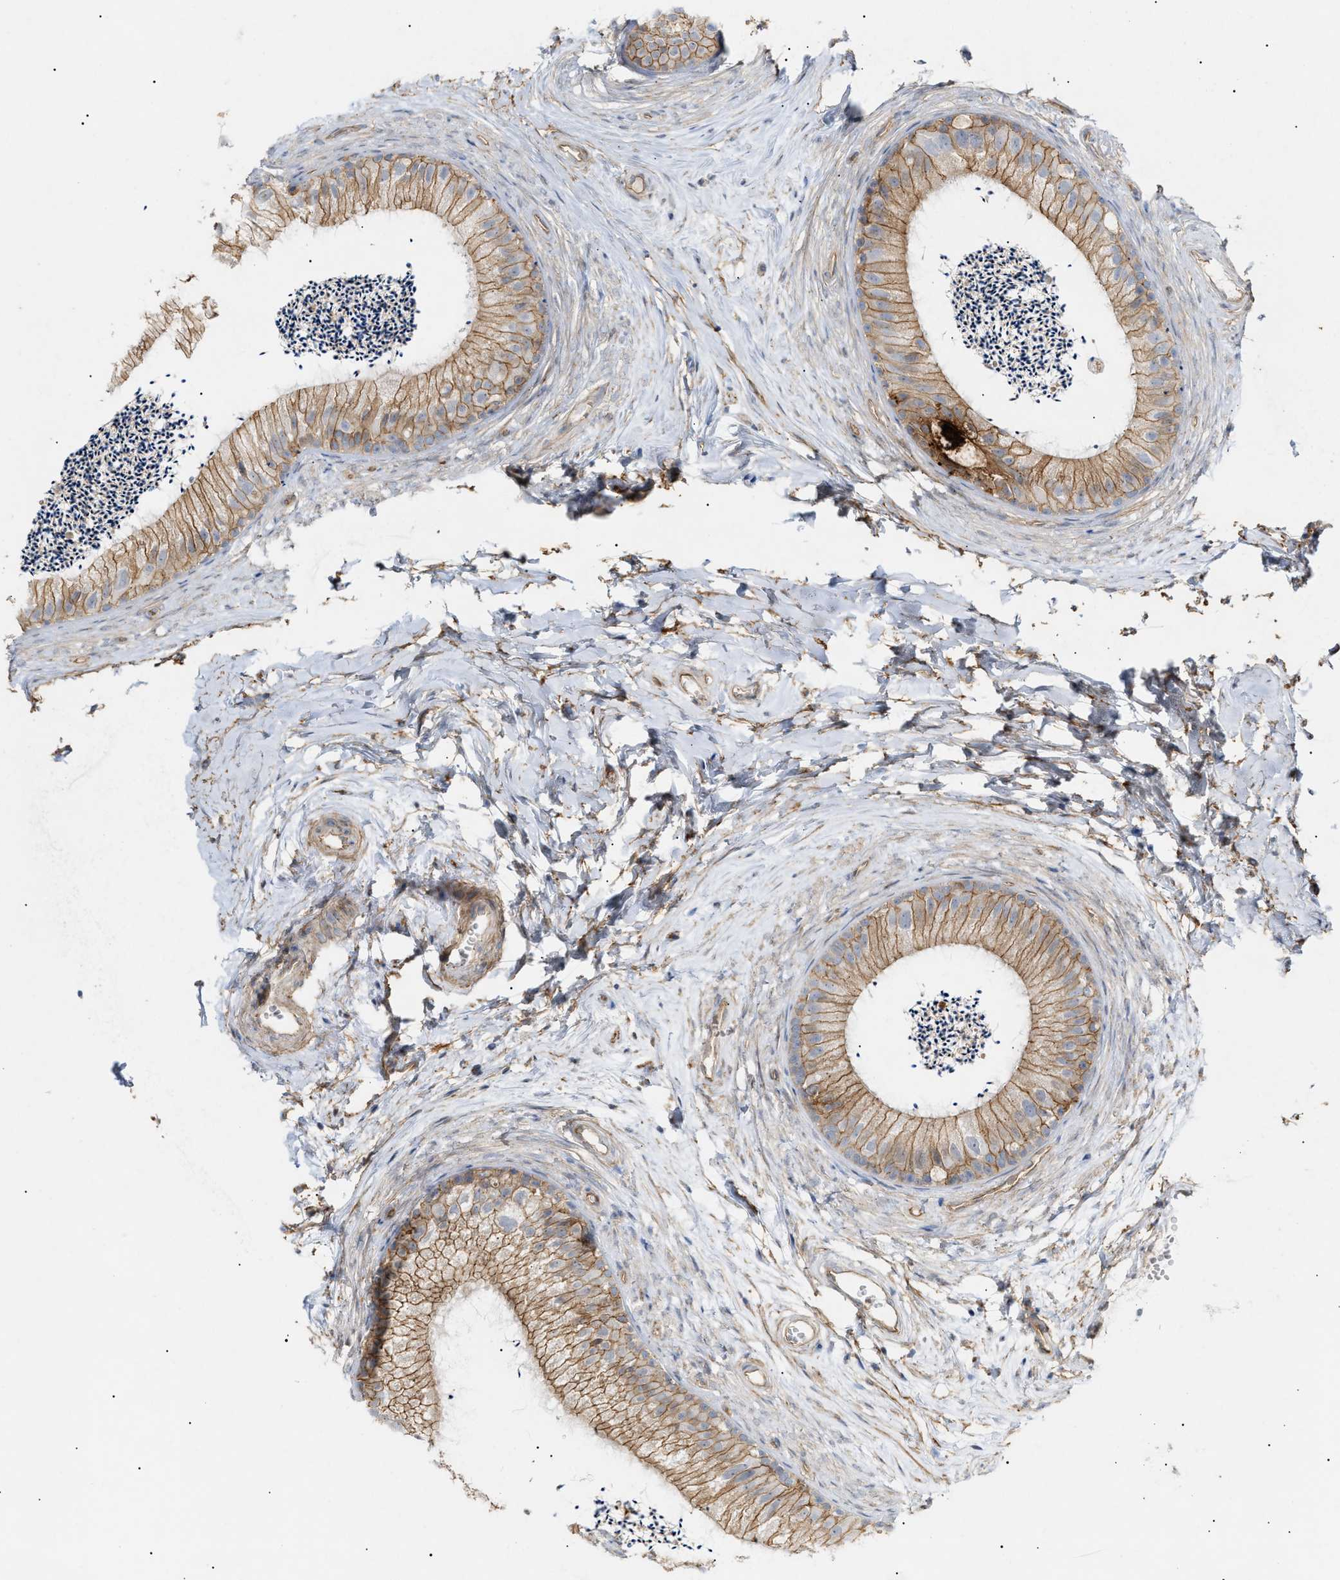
{"staining": {"intensity": "moderate", "quantity": ">75%", "location": "cytoplasmic/membranous"}, "tissue": "epididymis", "cell_type": "Glandular cells", "image_type": "normal", "snomed": [{"axis": "morphology", "description": "Normal tissue, NOS"}, {"axis": "topography", "description": "Epididymis"}], "caption": "Glandular cells exhibit medium levels of moderate cytoplasmic/membranous positivity in about >75% of cells in unremarkable human epididymis.", "gene": "ZFHX2", "patient": {"sex": "male", "age": 56}}